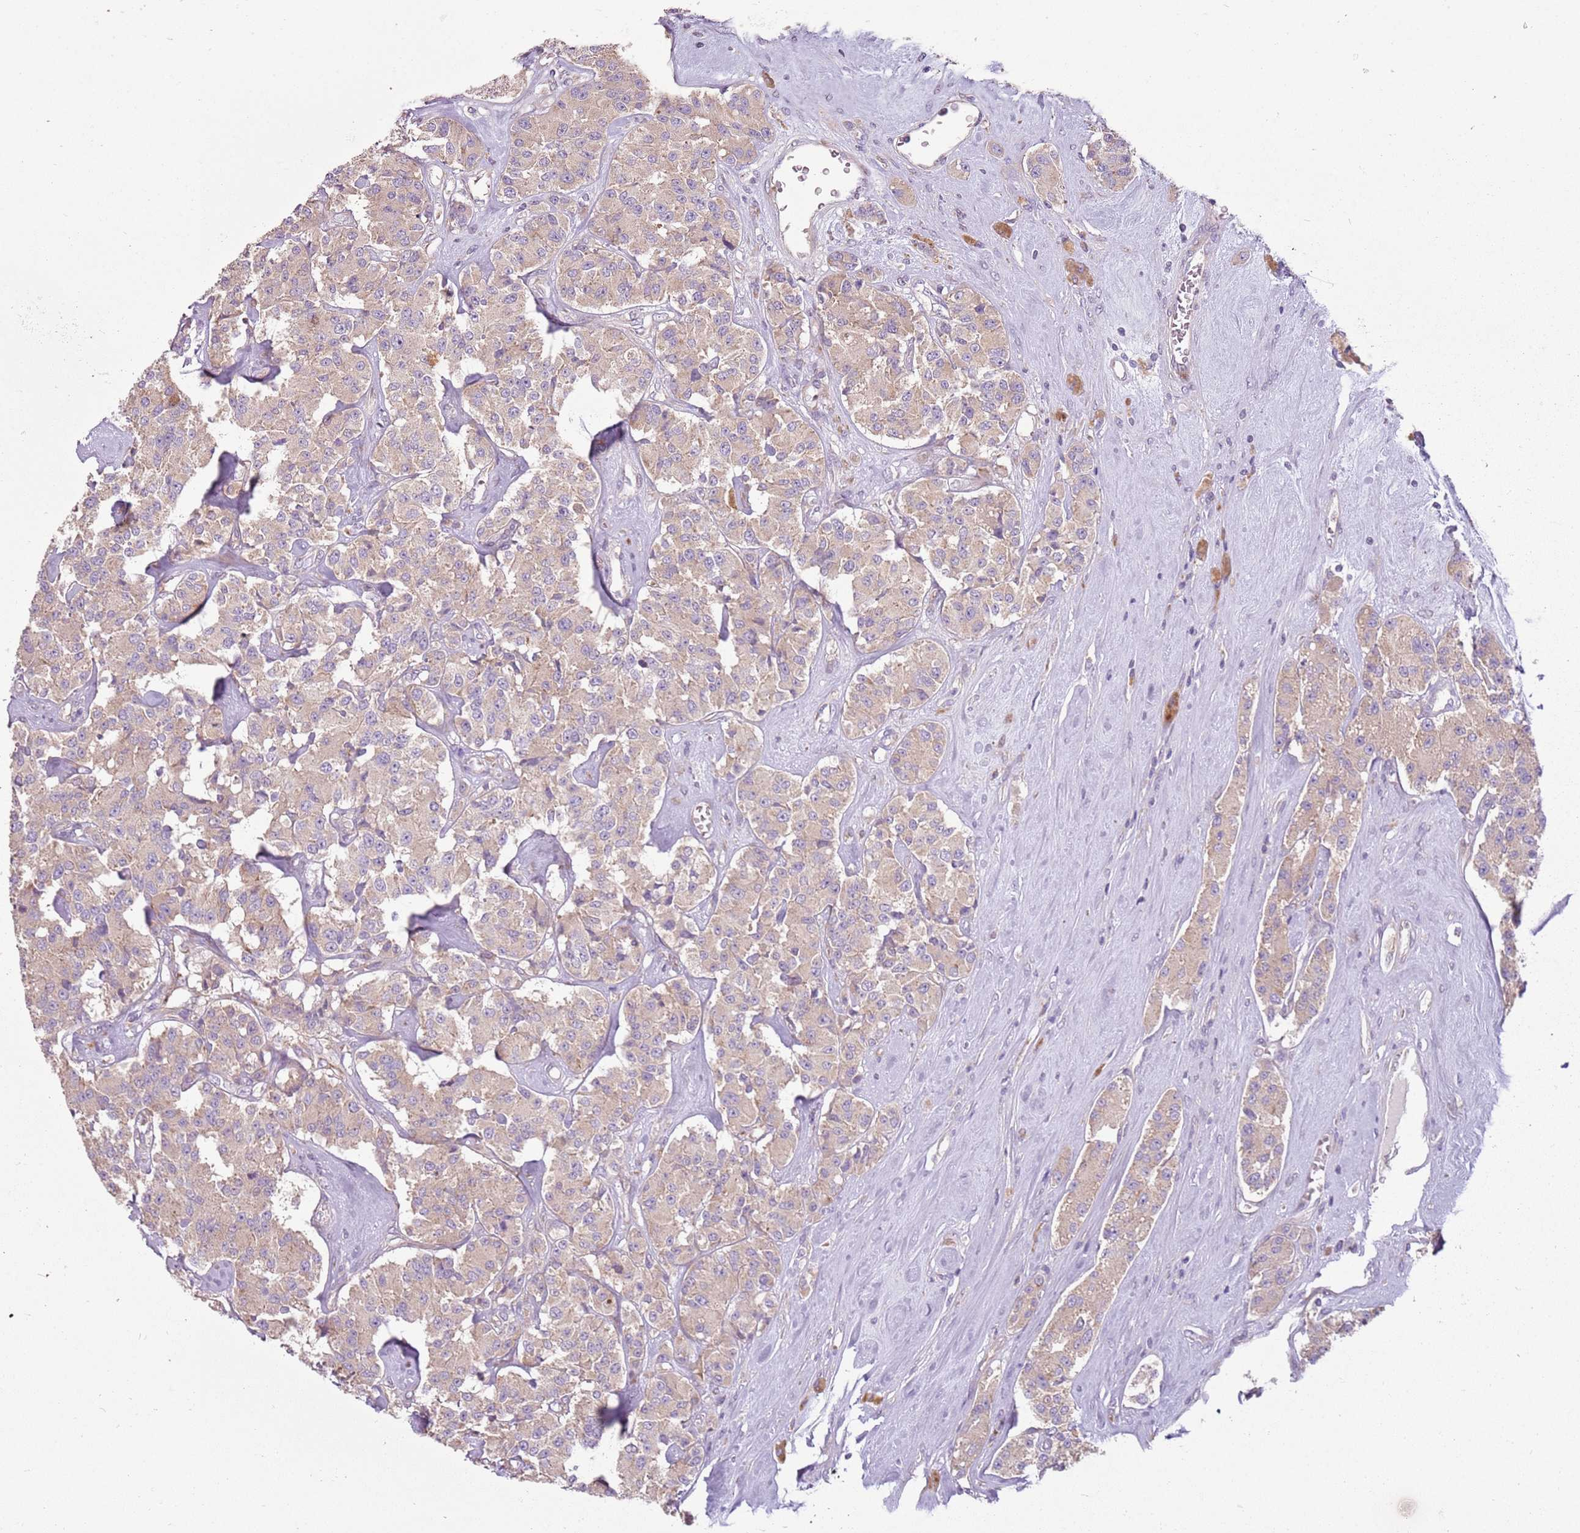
{"staining": {"intensity": "weak", "quantity": "25%-75%", "location": "cytoplasmic/membranous"}, "tissue": "carcinoid", "cell_type": "Tumor cells", "image_type": "cancer", "snomed": [{"axis": "morphology", "description": "Carcinoid, malignant, NOS"}, {"axis": "topography", "description": "Pancreas"}], "caption": "Protein staining demonstrates weak cytoplasmic/membranous expression in approximately 25%-75% of tumor cells in carcinoid. (IHC, brightfield microscopy, high magnification).", "gene": "RPS28", "patient": {"sex": "male", "age": 41}}